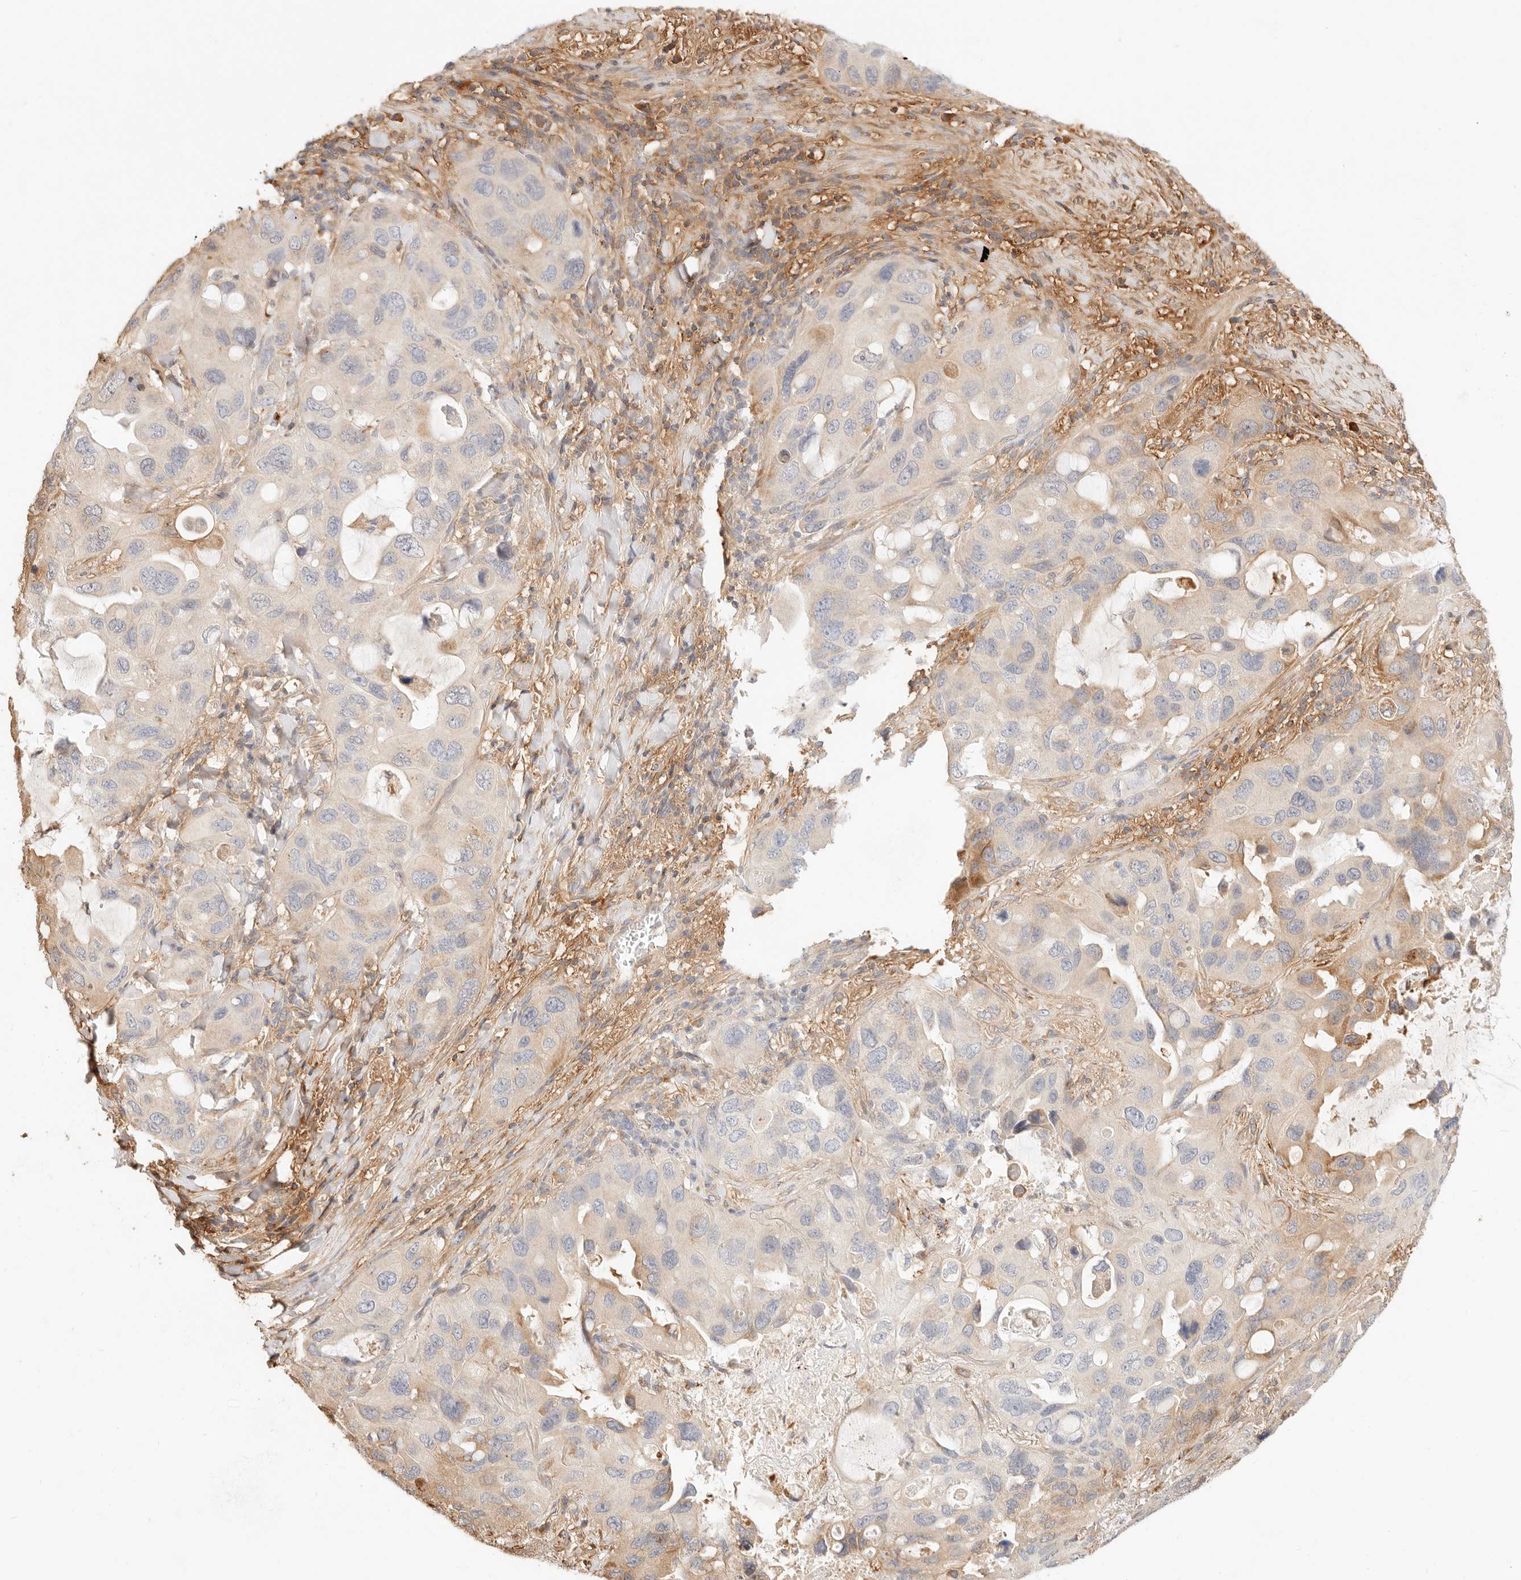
{"staining": {"intensity": "moderate", "quantity": "<25%", "location": "cytoplasmic/membranous"}, "tissue": "lung cancer", "cell_type": "Tumor cells", "image_type": "cancer", "snomed": [{"axis": "morphology", "description": "Squamous cell carcinoma, NOS"}, {"axis": "topography", "description": "Lung"}], "caption": "Immunohistochemistry of human lung cancer (squamous cell carcinoma) shows low levels of moderate cytoplasmic/membranous expression in approximately <25% of tumor cells.", "gene": "UBXN10", "patient": {"sex": "female", "age": 73}}